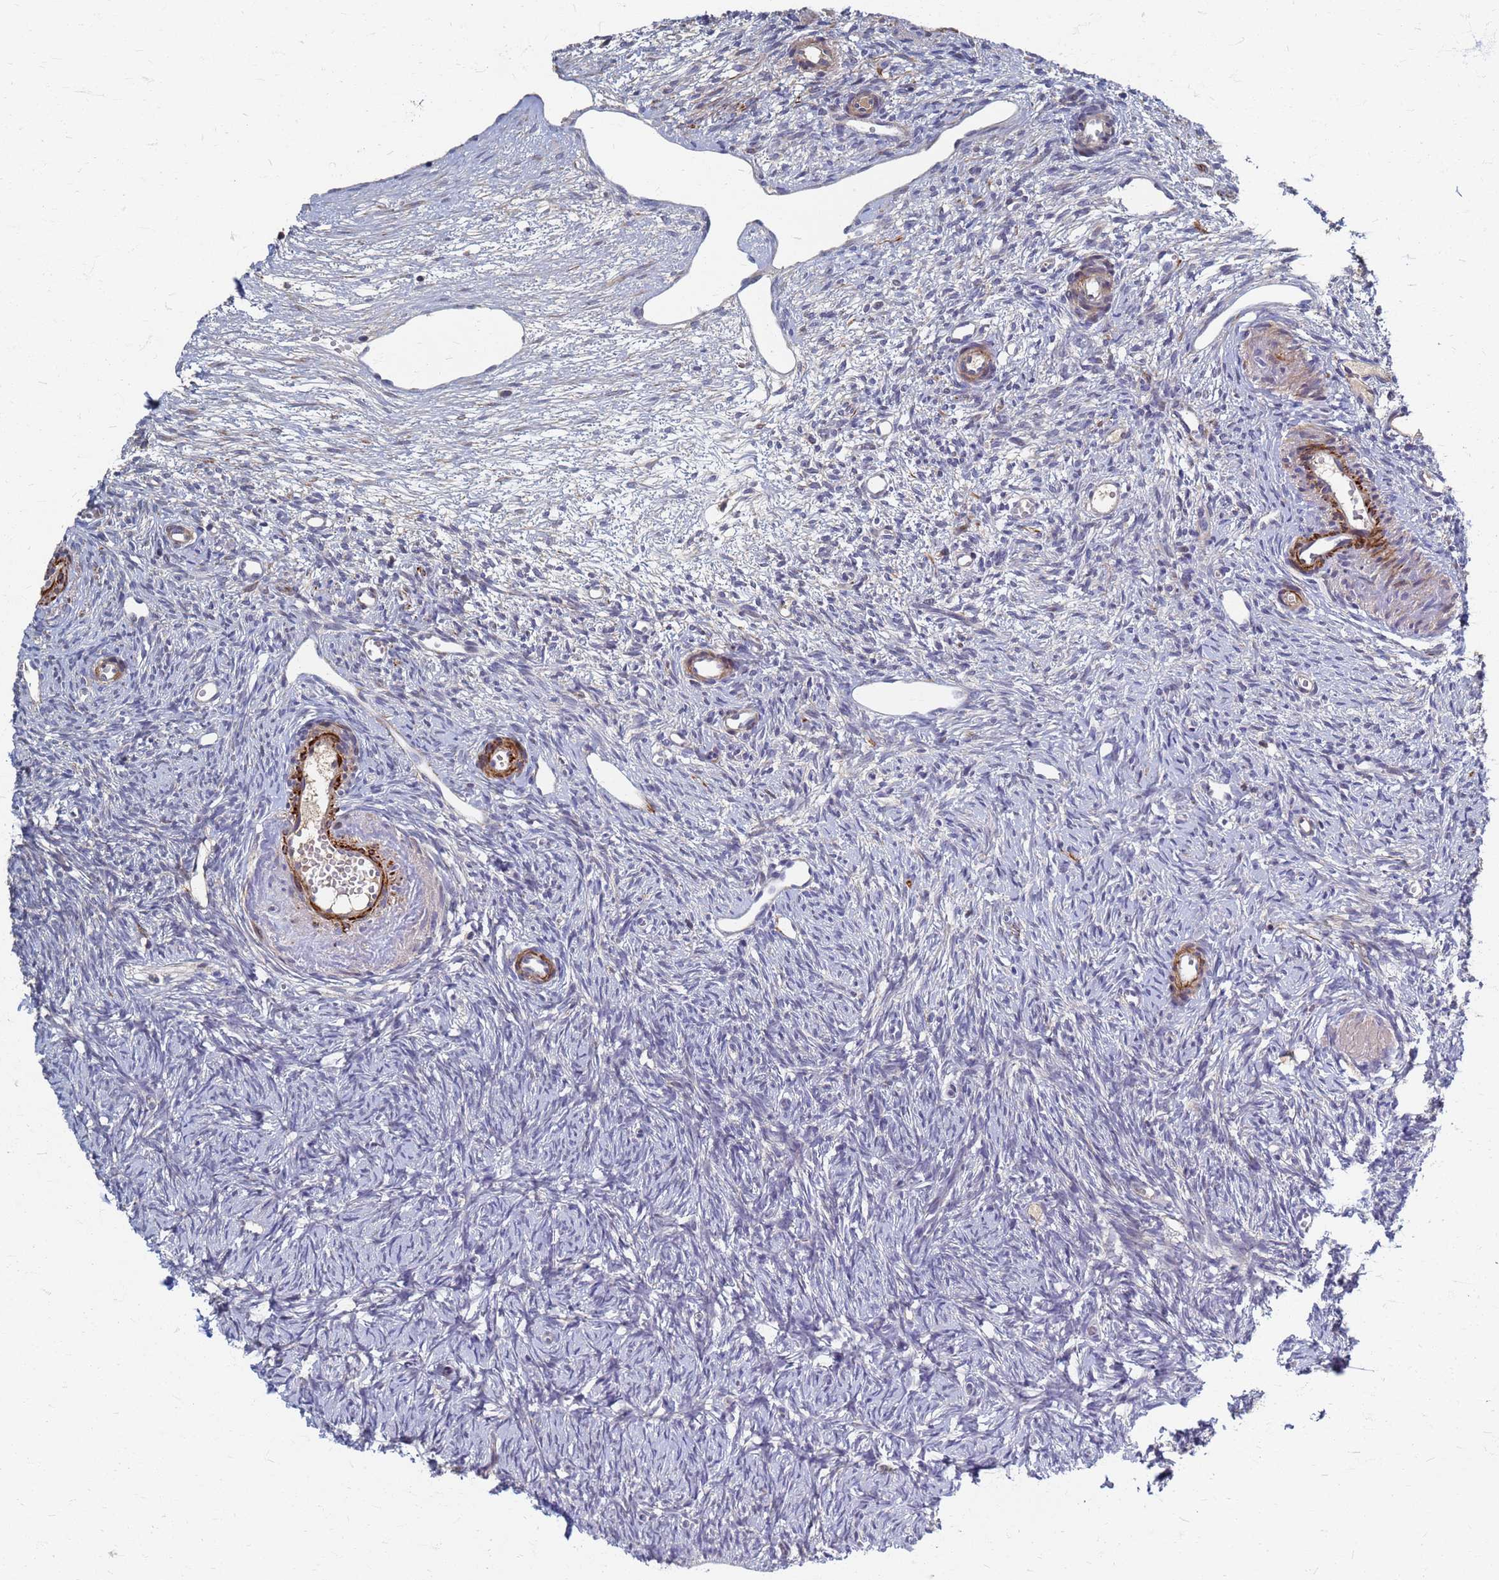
{"staining": {"intensity": "negative", "quantity": "none", "location": "none"}, "tissue": "ovary", "cell_type": "Ovarian stroma cells", "image_type": "normal", "snomed": [{"axis": "morphology", "description": "Normal tissue, NOS"}, {"axis": "topography", "description": "Ovary"}], "caption": "This is a image of IHC staining of unremarkable ovary, which shows no expression in ovarian stroma cells.", "gene": "ATPAF1", "patient": {"sex": "female", "age": 51}}